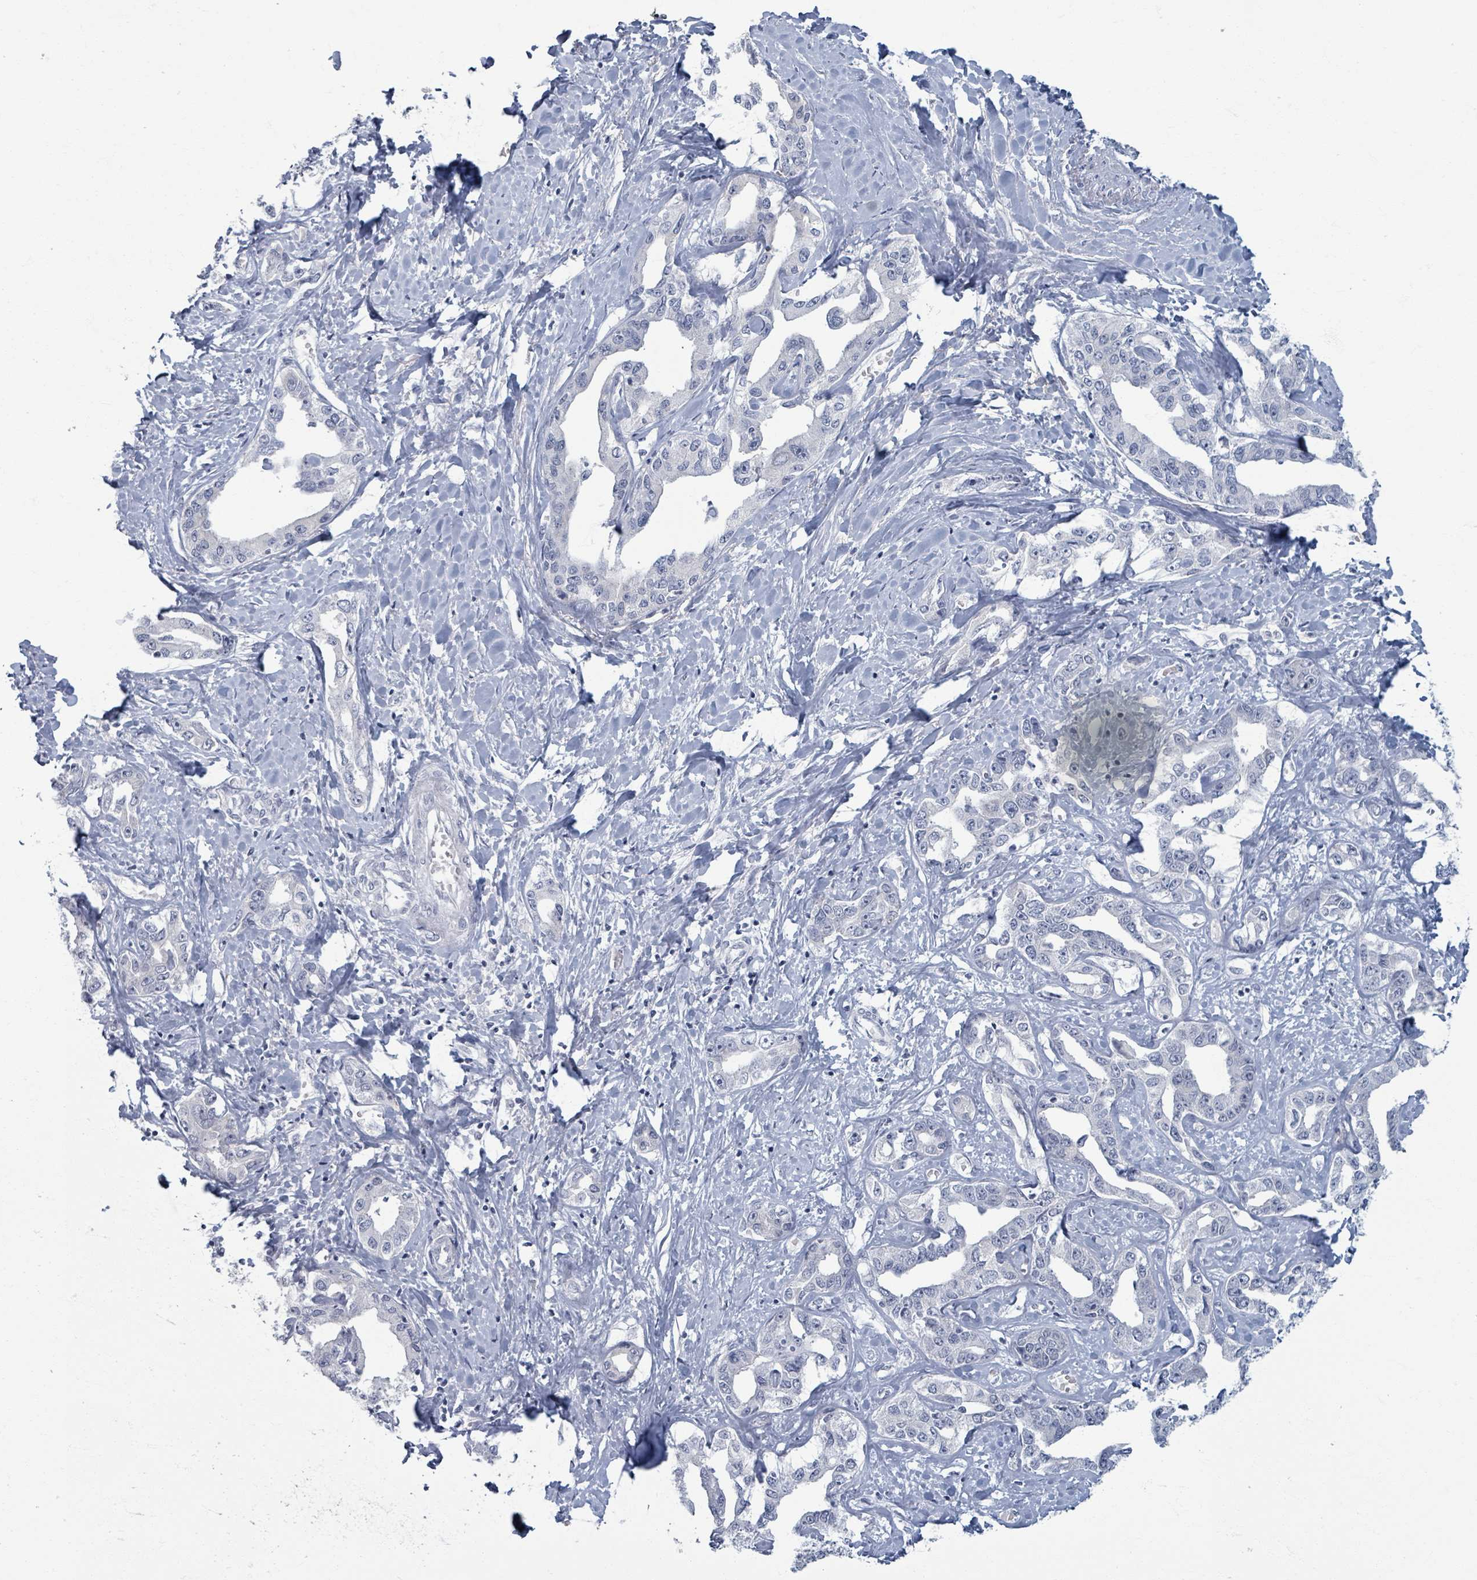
{"staining": {"intensity": "negative", "quantity": "none", "location": "none"}, "tissue": "liver cancer", "cell_type": "Tumor cells", "image_type": "cancer", "snomed": [{"axis": "morphology", "description": "Cholangiocarcinoma"}, {"axis": "topography", "description": "Liver"}], "caption": "Tumor cells show no significant protein positivity in liver cancer (cholangiocarcinoma).", "gene": "WNT11", "patient": {"sex": "male", "age": 59}}